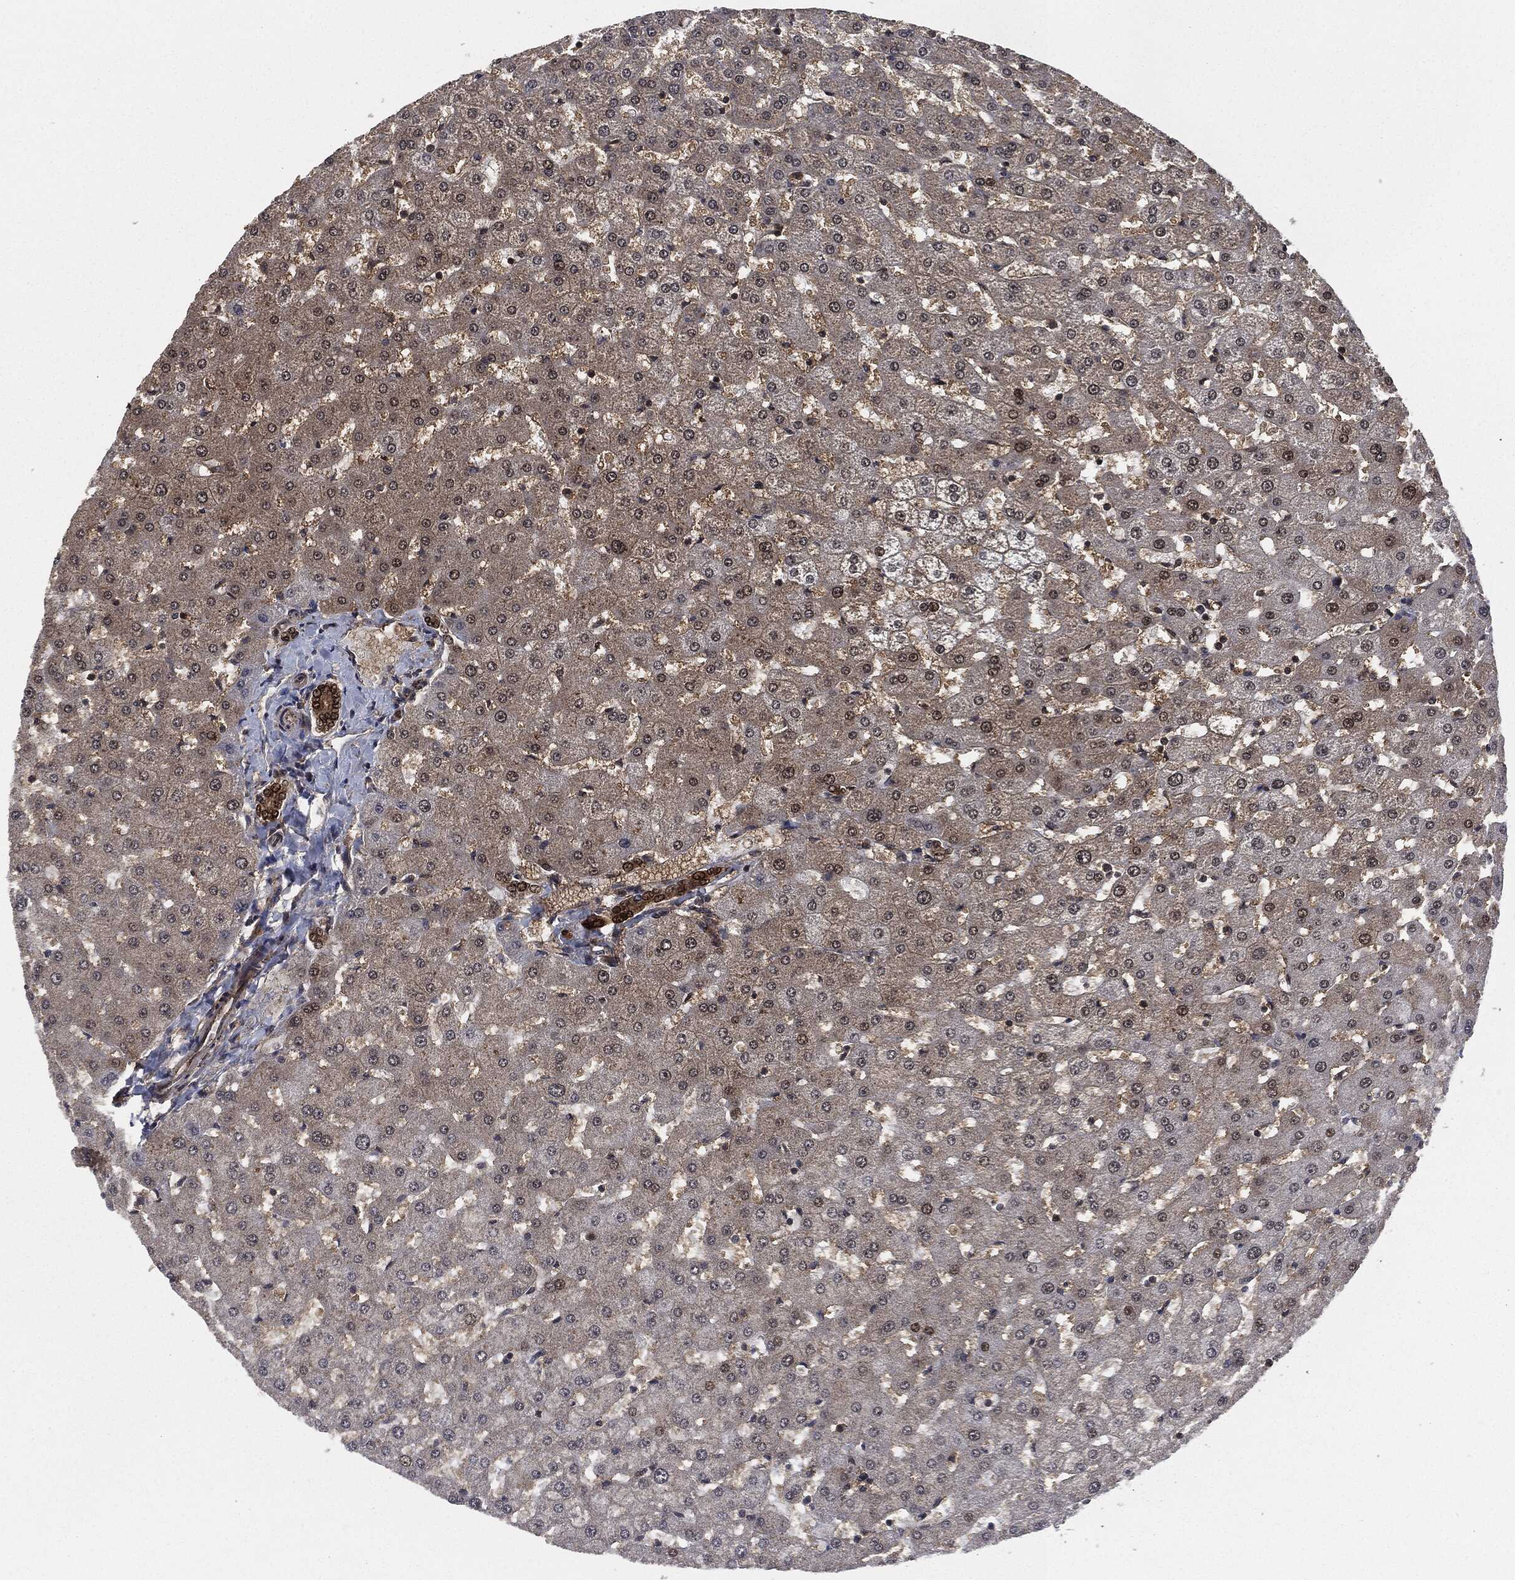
{"staining": {"intensity": "strong", "quantity": ">75%", "location": "cytoplasmic/membranous"}, "tissue": "liver", "cell_type": "Cholangiocytes", "image_type": "normal", "snomed": [{"axis": "morphology", "description": "Normal tissue, NOS"}, {"axis": "topography", "description": "Liver"}], "caption": "Immunohistochemistry (IHC) photomicrograph of benign liver stained for a protein (brown), which exhibits high levels of strong cytoplasmic/membranous expression in approximately >75% of cholangiocytes.", "gene": "HRAS", "patient": {"sex": "female", "age": 50}}